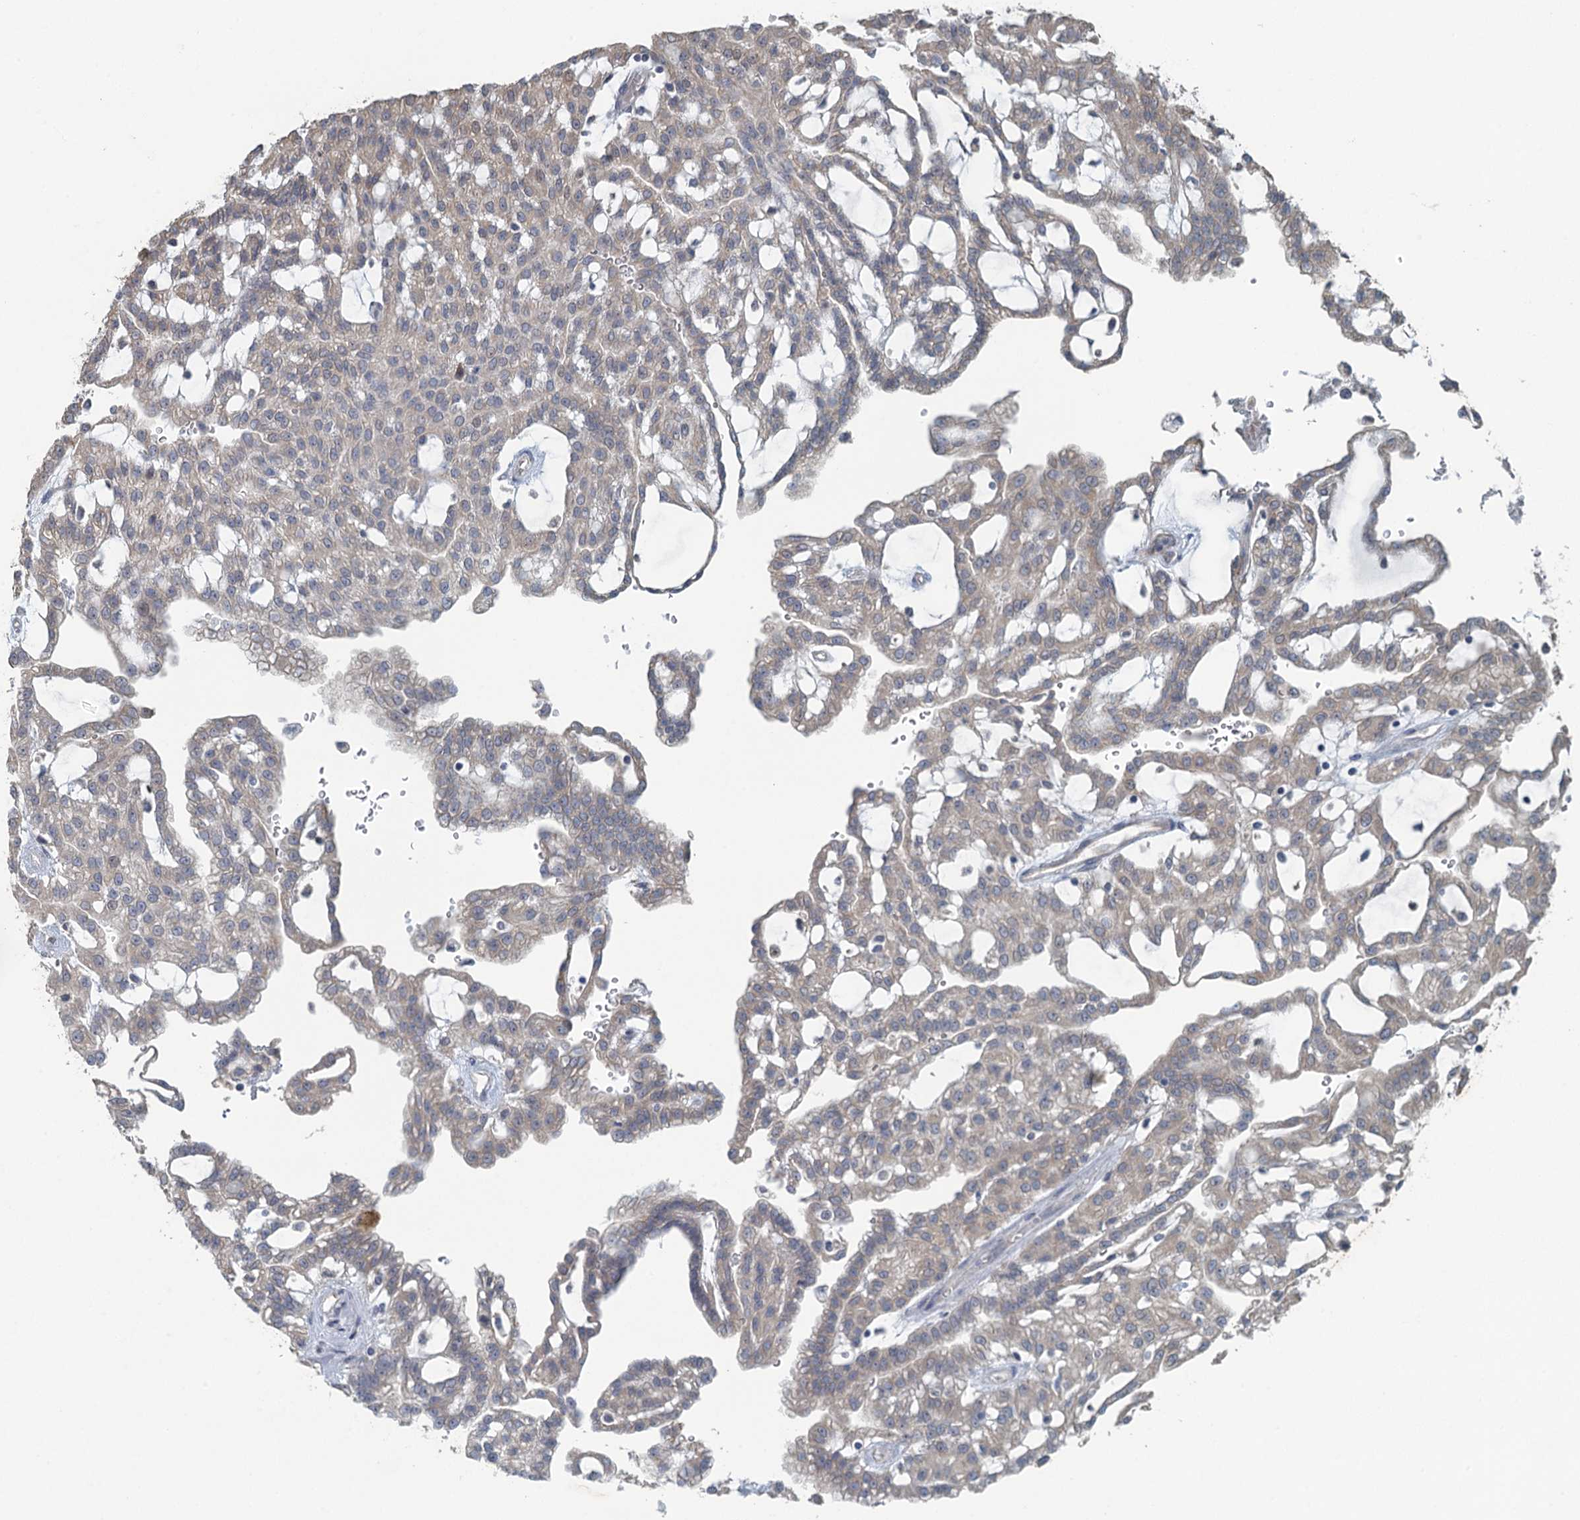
{"staining": {"intensity": "negative", "quantity": "none", "location": "none"}, "tissue": "renal cancer", "cell_type": "Tumor cells", "image_type": "cancer", "snomed": [{"axis": "morphology", "description": "Adenocarcinoma, NOS"}, {"axis": "topography", "description": "Kidney"}], "caption": "An immunohistochemistry (IHC) histopathology image of renal adenocarcinoma is shown. There is no staining in tumor cells of renal adenocarcinoma. (DAB (3,3'-diaminobenzidine) immunohistochemistry with hematoxylin counter stain).", "gene": "TEX35", "patient": {"sex": "male", "age": 63}}